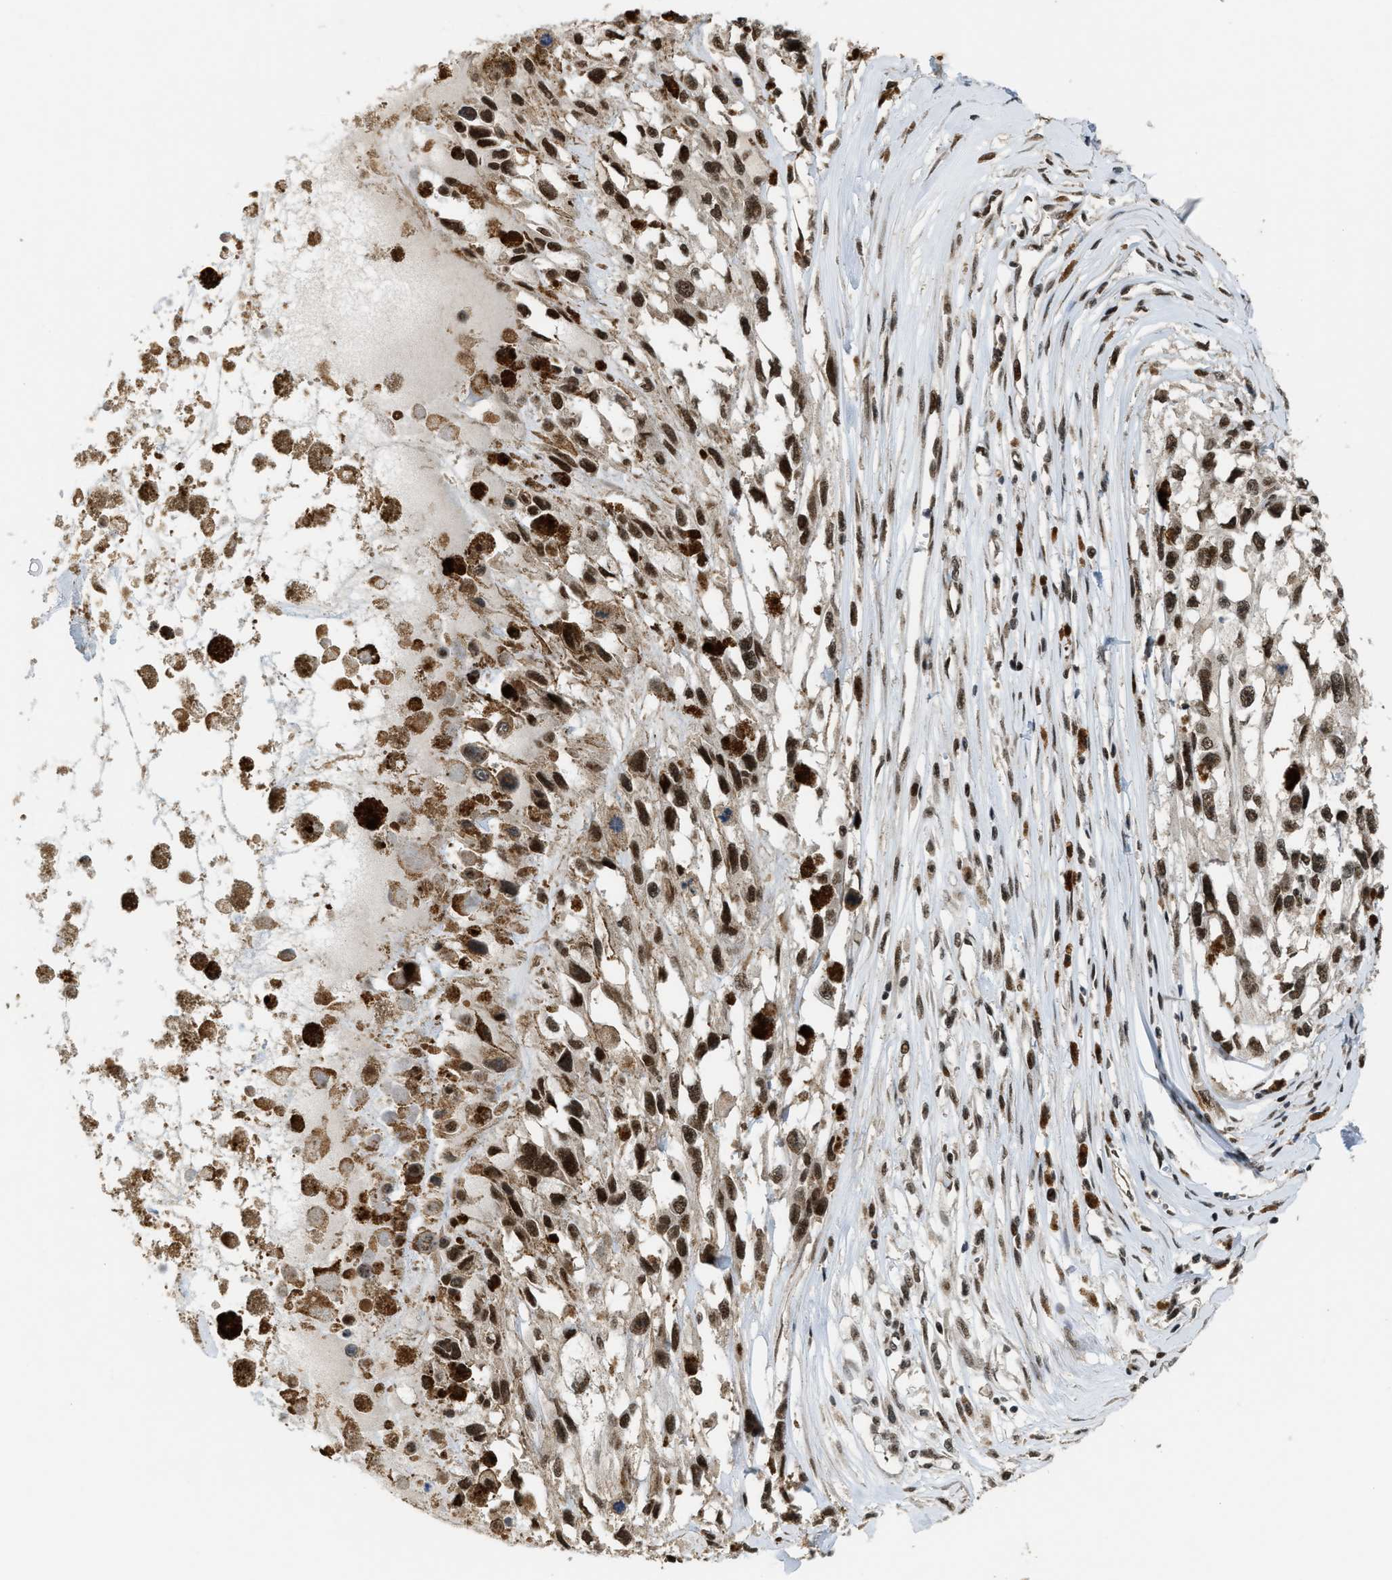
{"staining": {"intensity": "strong", "quantity": ">75%", "location": "nuclear"}, "tissue": "melanoma", "cell_type": "Tumor cells", "image_type": "cancer", "snomed": [{"axis": "morphology", "description": "Malignant melanoma, Metastatic site"}, {"axis": "topography", "description": "Lymph node"}], "caption": "High-power microscopy captured an immunohistochemistry photomicrograph of malignant melanoma (metastatic site), revealing strong nuclear staining in about >75% of tumor cells.", "gene": "SERTAD2", "patient": {"sex": "male", "age": 59}}